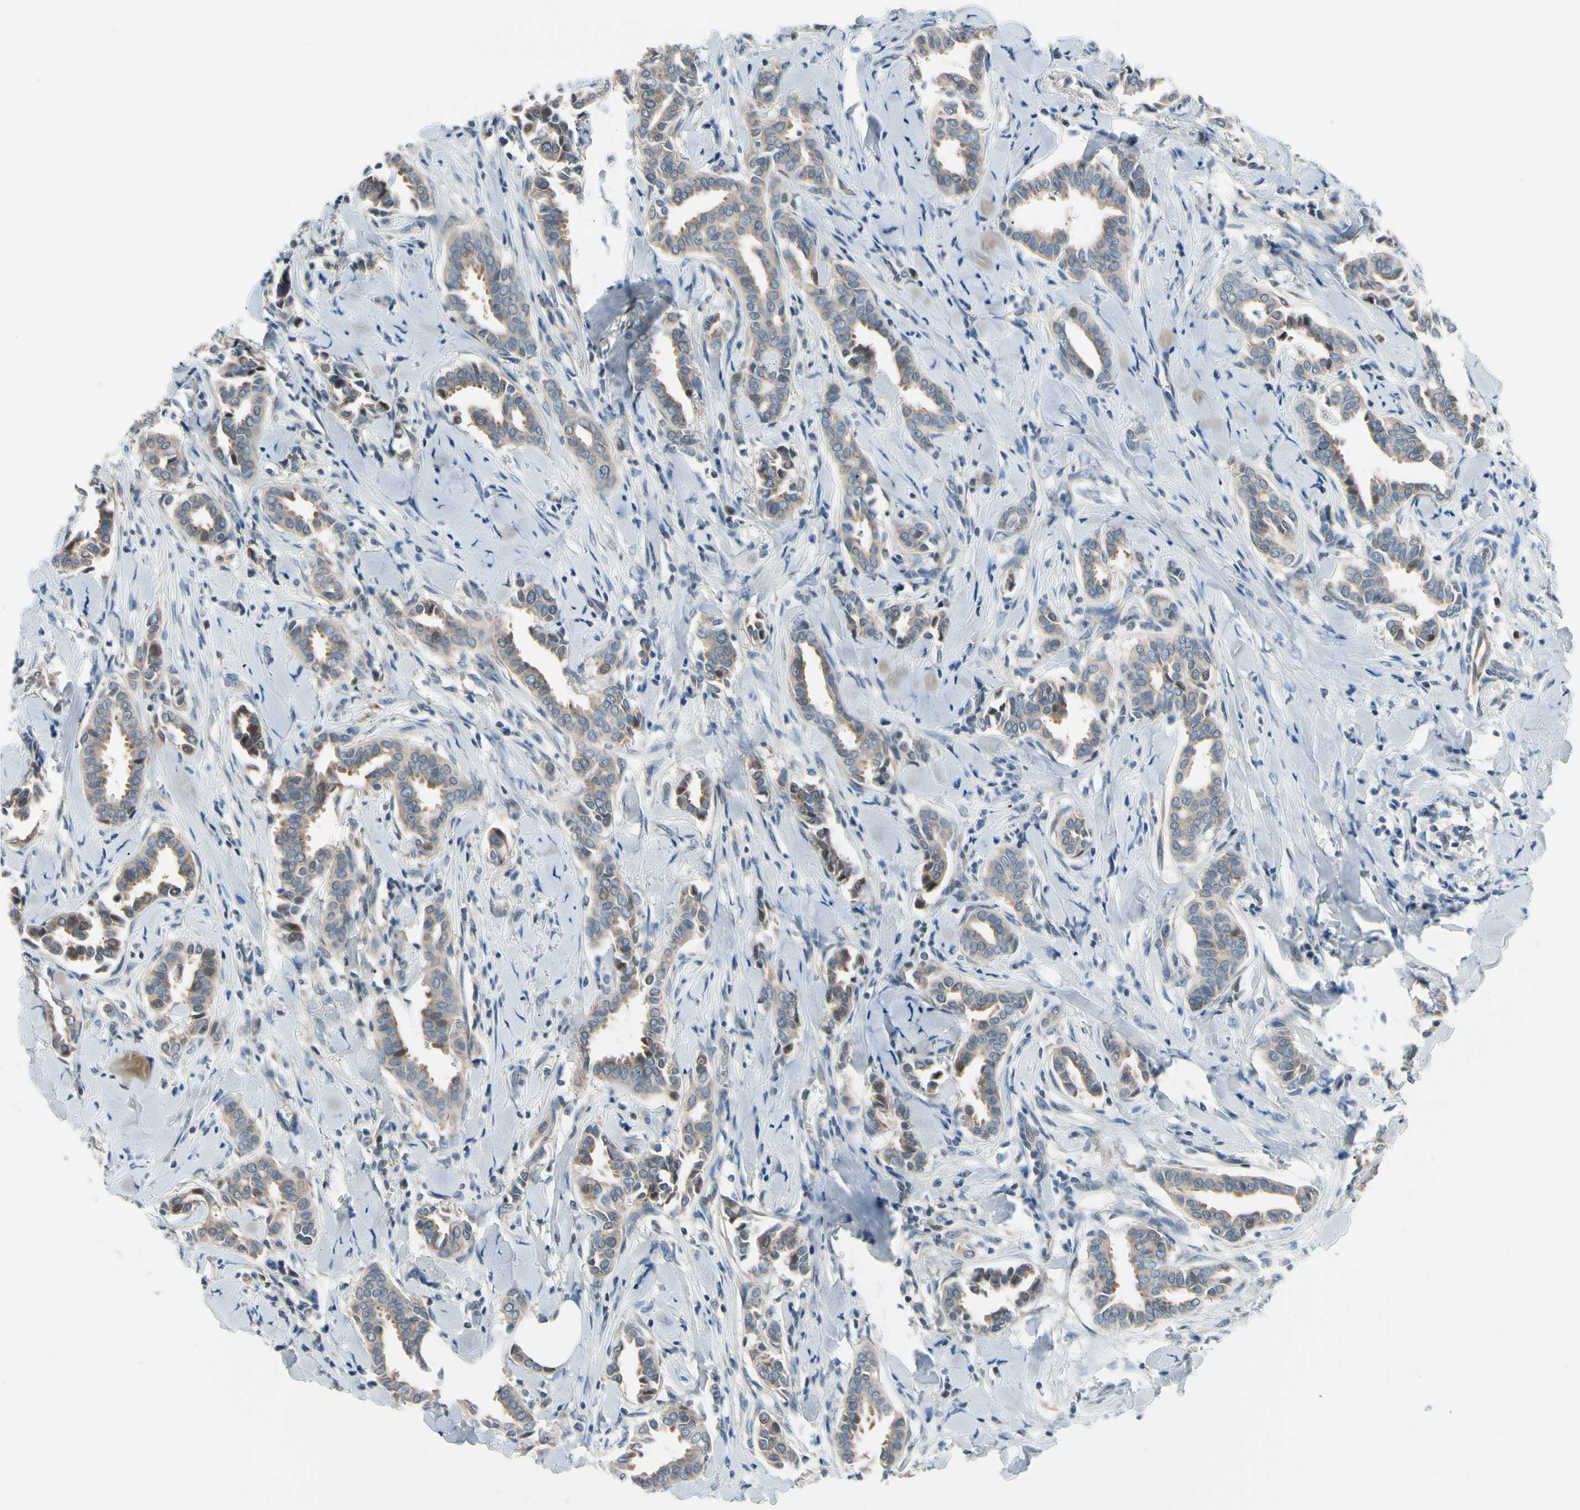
{"staining": {"intensity": "moderate", "quantity": "25%-75%", "location": "cytoplasmic/membranous,nuclear"}, "tissue": "head and neck cancer", "cell_type": "Tumor cells", "image_type": "cancer", "snomed": [{"axis": "morphology", "description": "Adenocarcinoma, NOS"}, {"axis": "topography", "description": "Salivary gland"}, {"axis": "topography", "description": "Head-Neck"}], "caption": "Protein staining of head and neck cancer tissue reveals moderate cytoplasmic/membranous and nuclear positivity in approximately 25%-75% of tumor cells.", "gene": "CFAP36", "patient": {"sex": "female", "age": 59}}